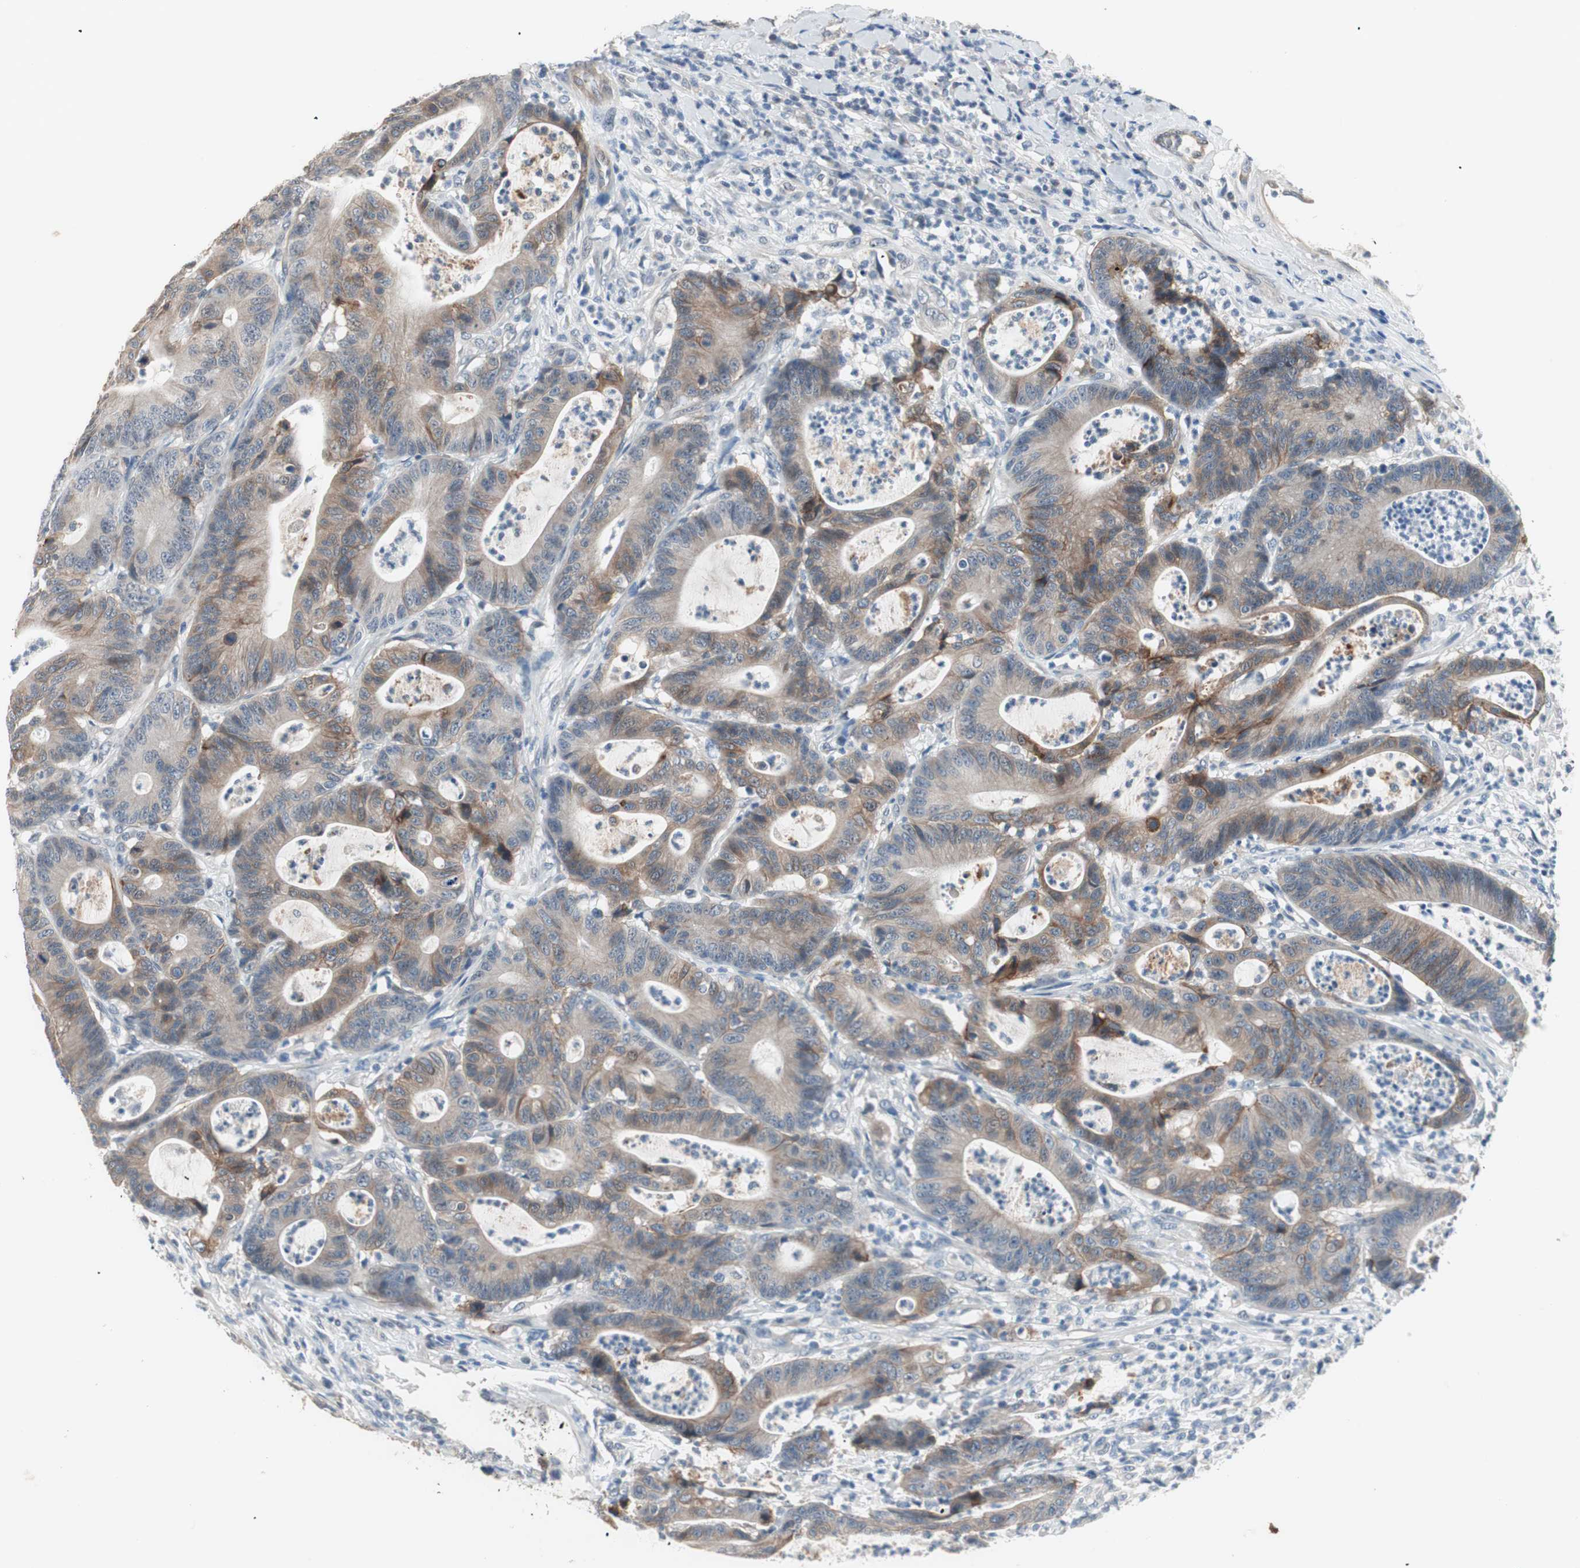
{"staining": {"intensity": "weak", "quantity": ">75%", "location": "cytoplasmic/membranous"}, "tissue": "colorectal cancer", "cell_type": "Tumor cells", "image_type": "cancer", "snomed": [{"axis": "morphology", "description": "Adenocarcinoma, NOS"}, {"axis": "topography", "description": "Colon"}], "caption": "Protein staining of colorectal adenocarcinoma tissue exhibits weak cytoplasmic/membranous expression in approximately >75% of tumor cells.", "gene": "ITGB4", "patient": {"sex": "female", "age": 84}}